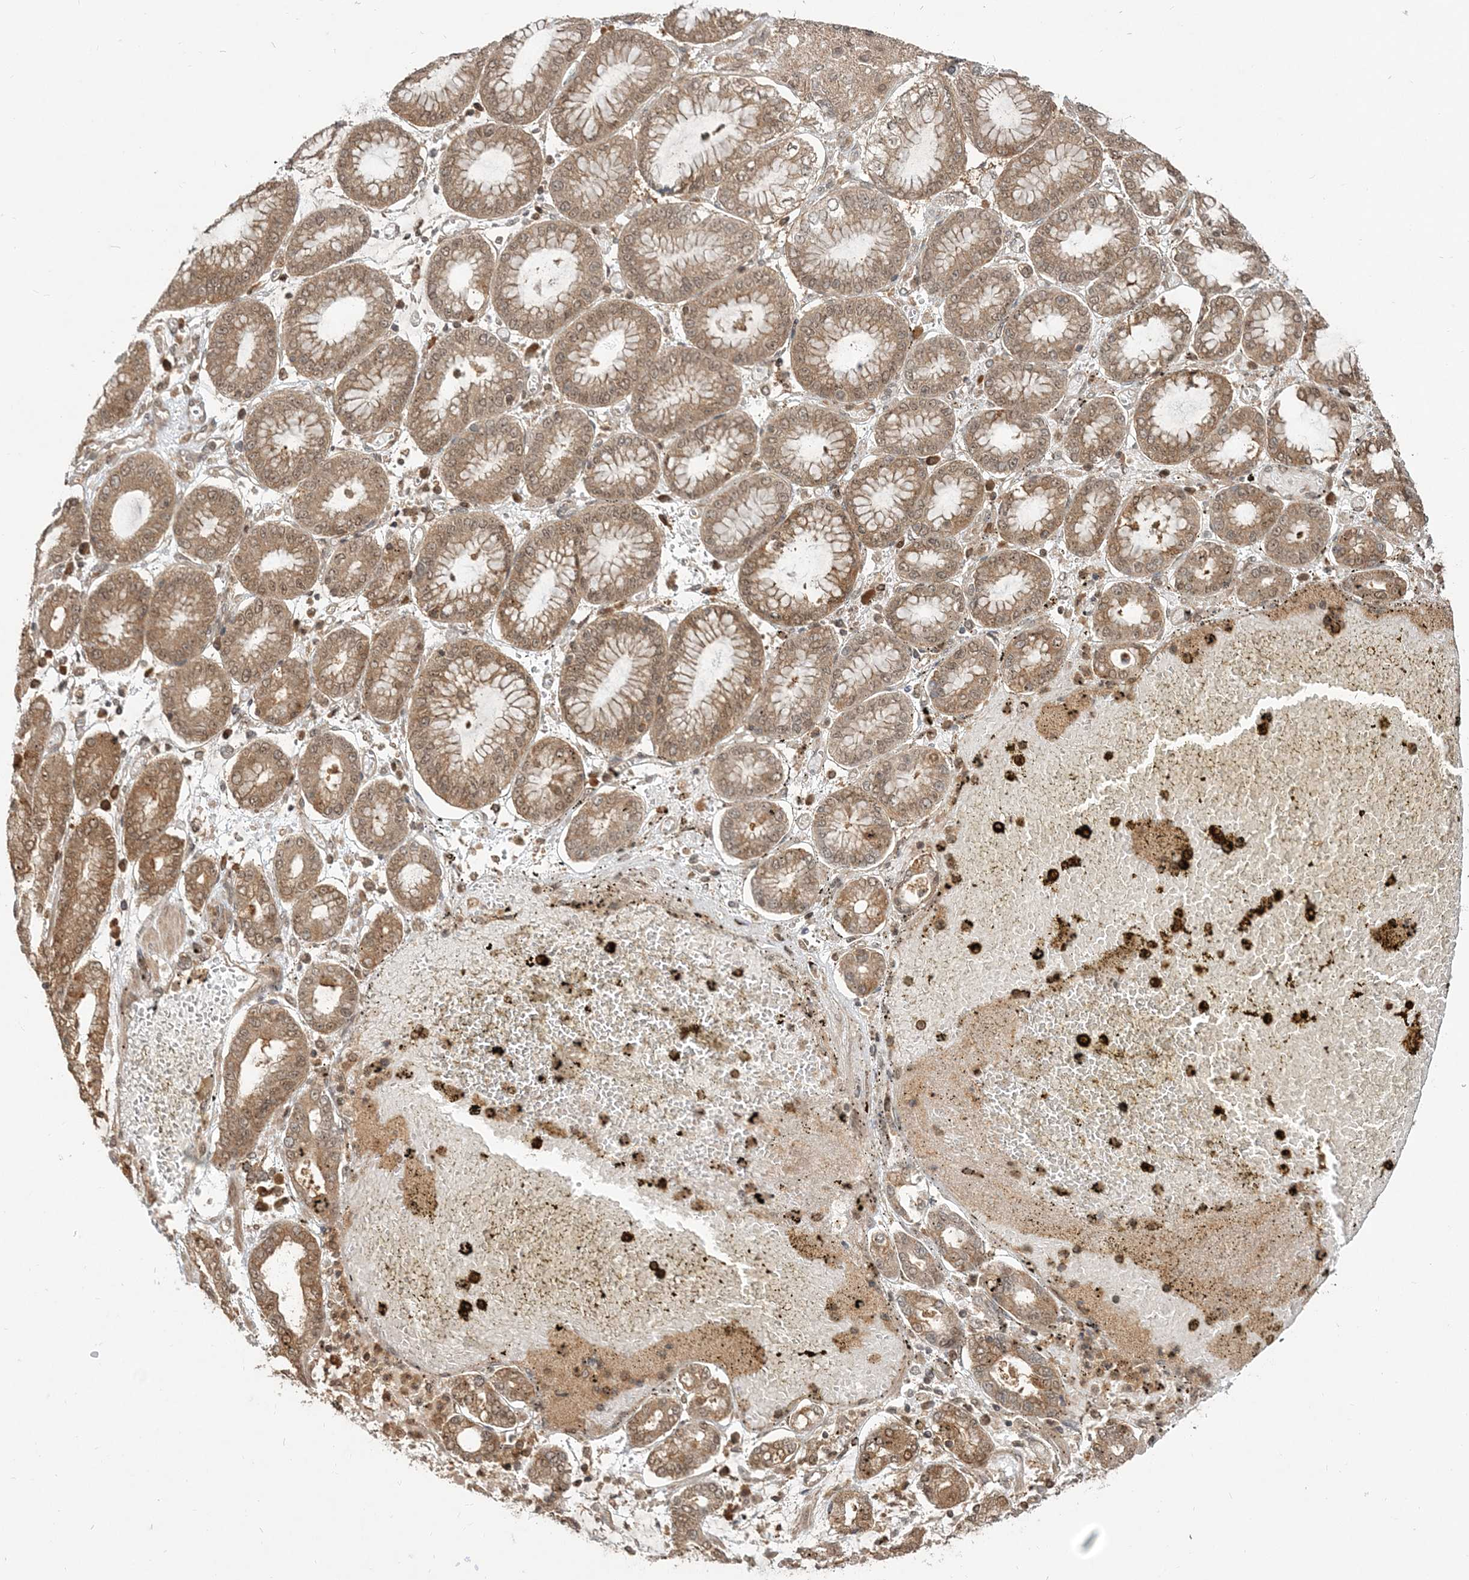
{"staining": {"intensity": "moderate", "quantity": ">75%", "location": "cytoplasmic/membranous,nuclear"}, "tissue": "stomach cancer", "cell_type": "Tumor cells", "image_type": "cancer", "snomed": [{"axis": "morphology", "description": "Adenocarcinoma, NOS"}, {"axis": "topography", "description": "Stomach"}], "caption": "Immunohistochemistry (IHC) micrograph of human stomach cancer (adenocarcinoma) stained for a protein (brown), which shows medium levels of moderate cytoplasmic/membranous and nuclear positivity in about >75% of tumor cells.", "gene": "CAB39", "patient": {"sex": "male", "age": 76}}